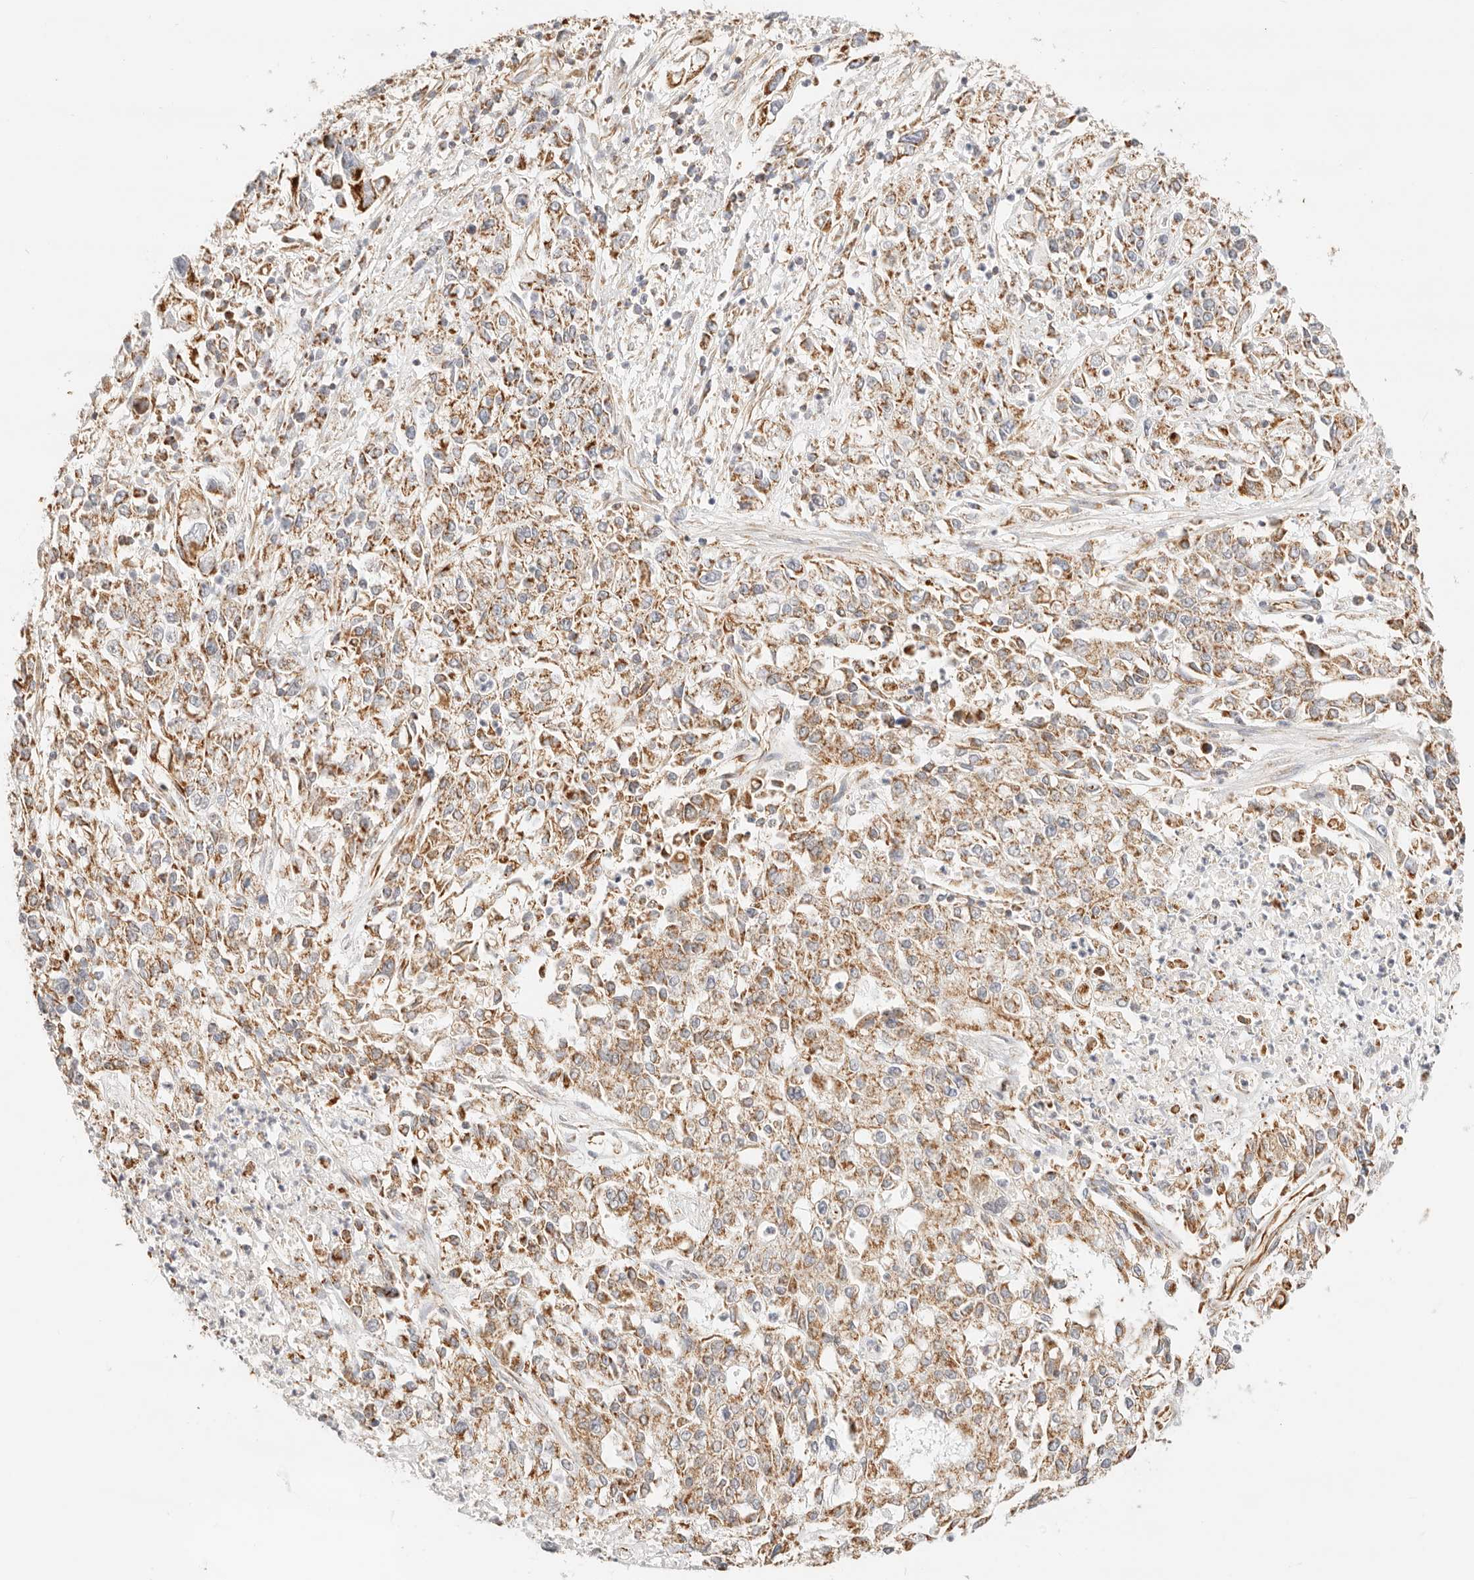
{"staining": {"intensity": "moderate", "quantity": ">75%", "location": "cytoplasmic/membranous"}, "tissue": "endometrial cancer", "cell_type": "Tumor cells", "image_type": "cancer", "snomed": [{"axis": "morphology", "description": "Adenocarcinoma, NOS"}, {"axis": "topography", "description": "Endometrium"}], "caption": "IHC histopathology image of endometrial cancer stained for a protein (brown), which demonstrates medium levels of moderate cytoplasmic/membranous staining in approximately >75% of tumor cells.", "gene": "ZC3H11A", "patient": {"sex": "female", "age": 49}}